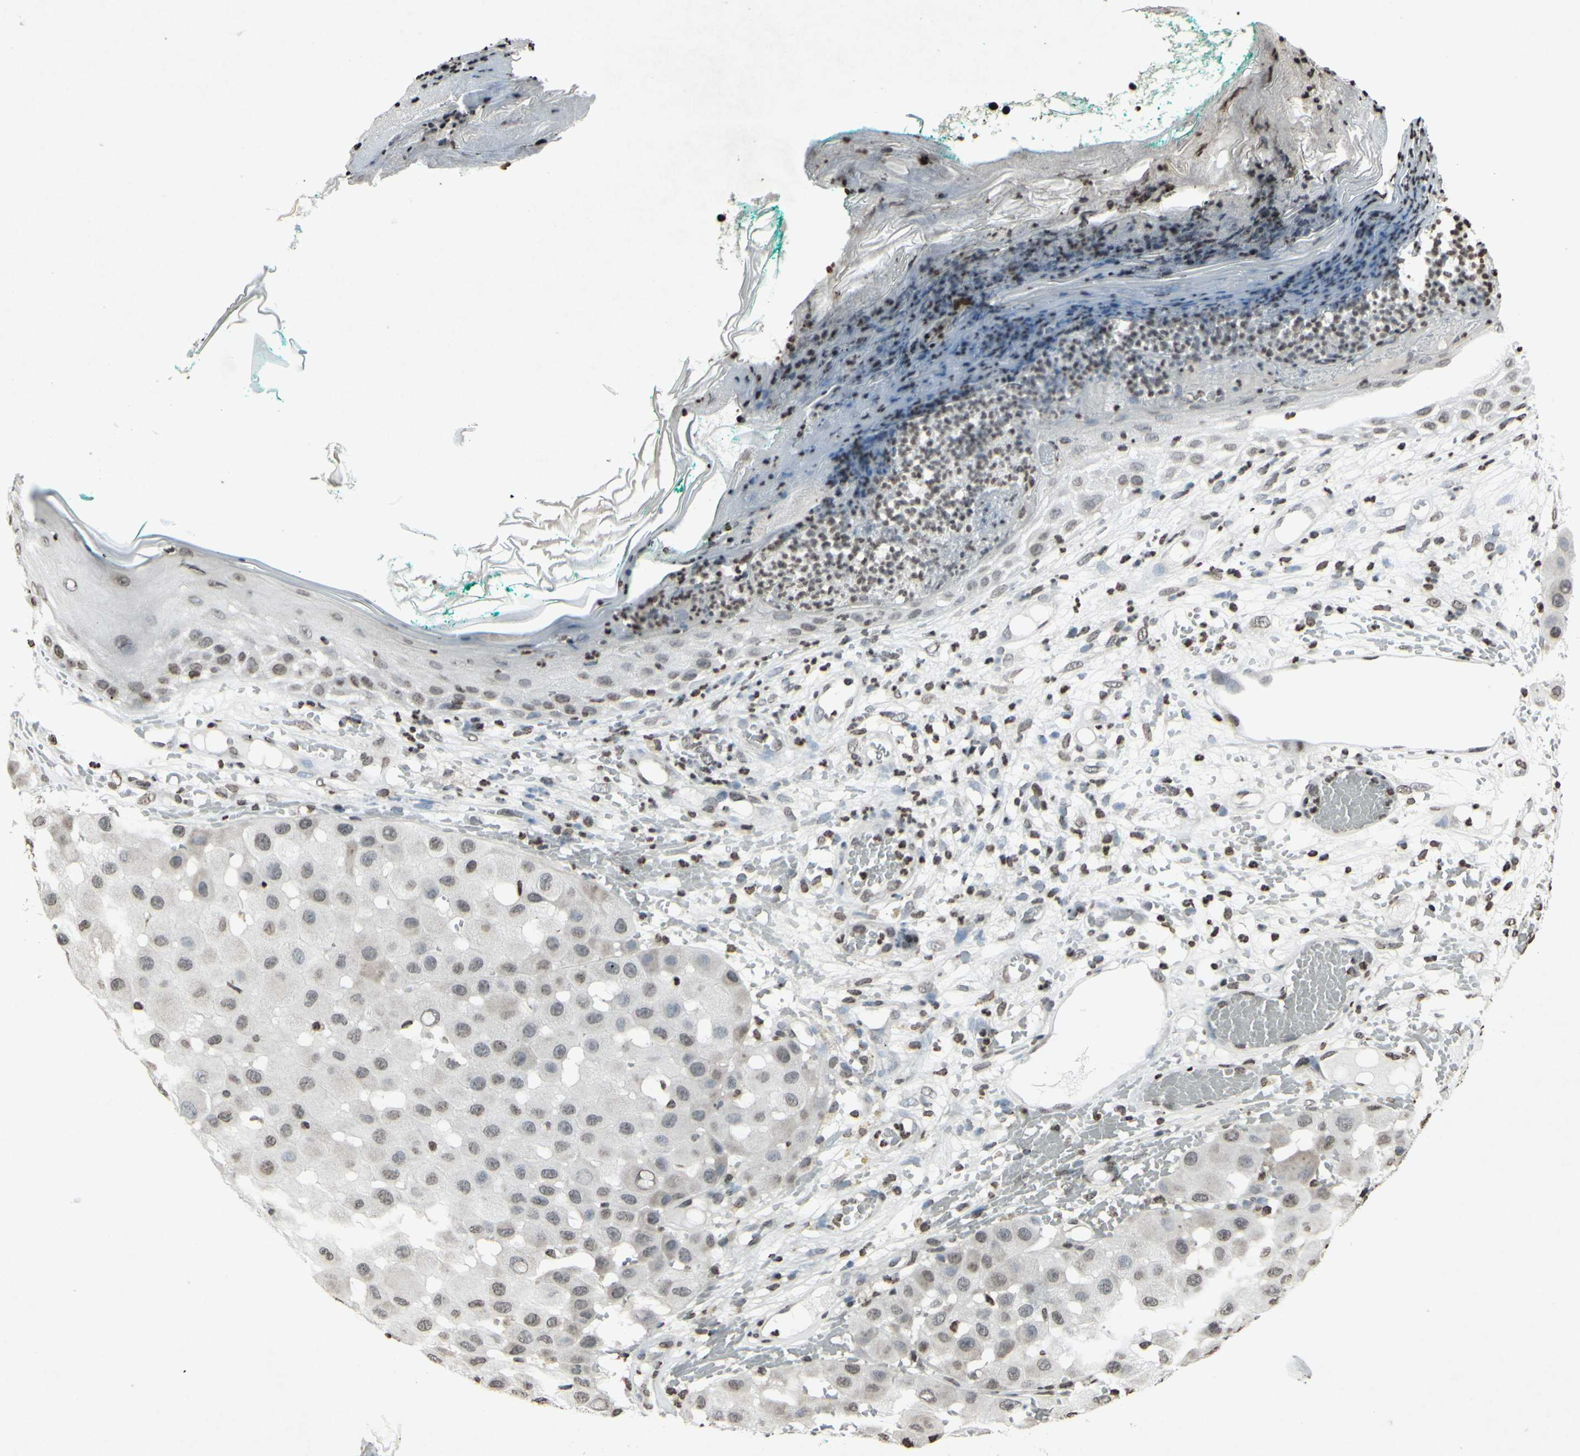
{"staining": {"intensity": "negative", "quantity": "none", "location": "none"}, "tissue": "melanoma", "cell_type": "Tumor cells", "image_type": "cancer", "snomed": [{"axis": "morphology", "description": "Malignant melanoma, NOS"}, {"axis": "topography", "description": "Skin"}], "caption": "The immunohistochemistry histopathology image has no significant positivity in tumor cells of melanoma tissue.", "gene": "CD79B", "patient": {"sex": "female", "age": 81}}